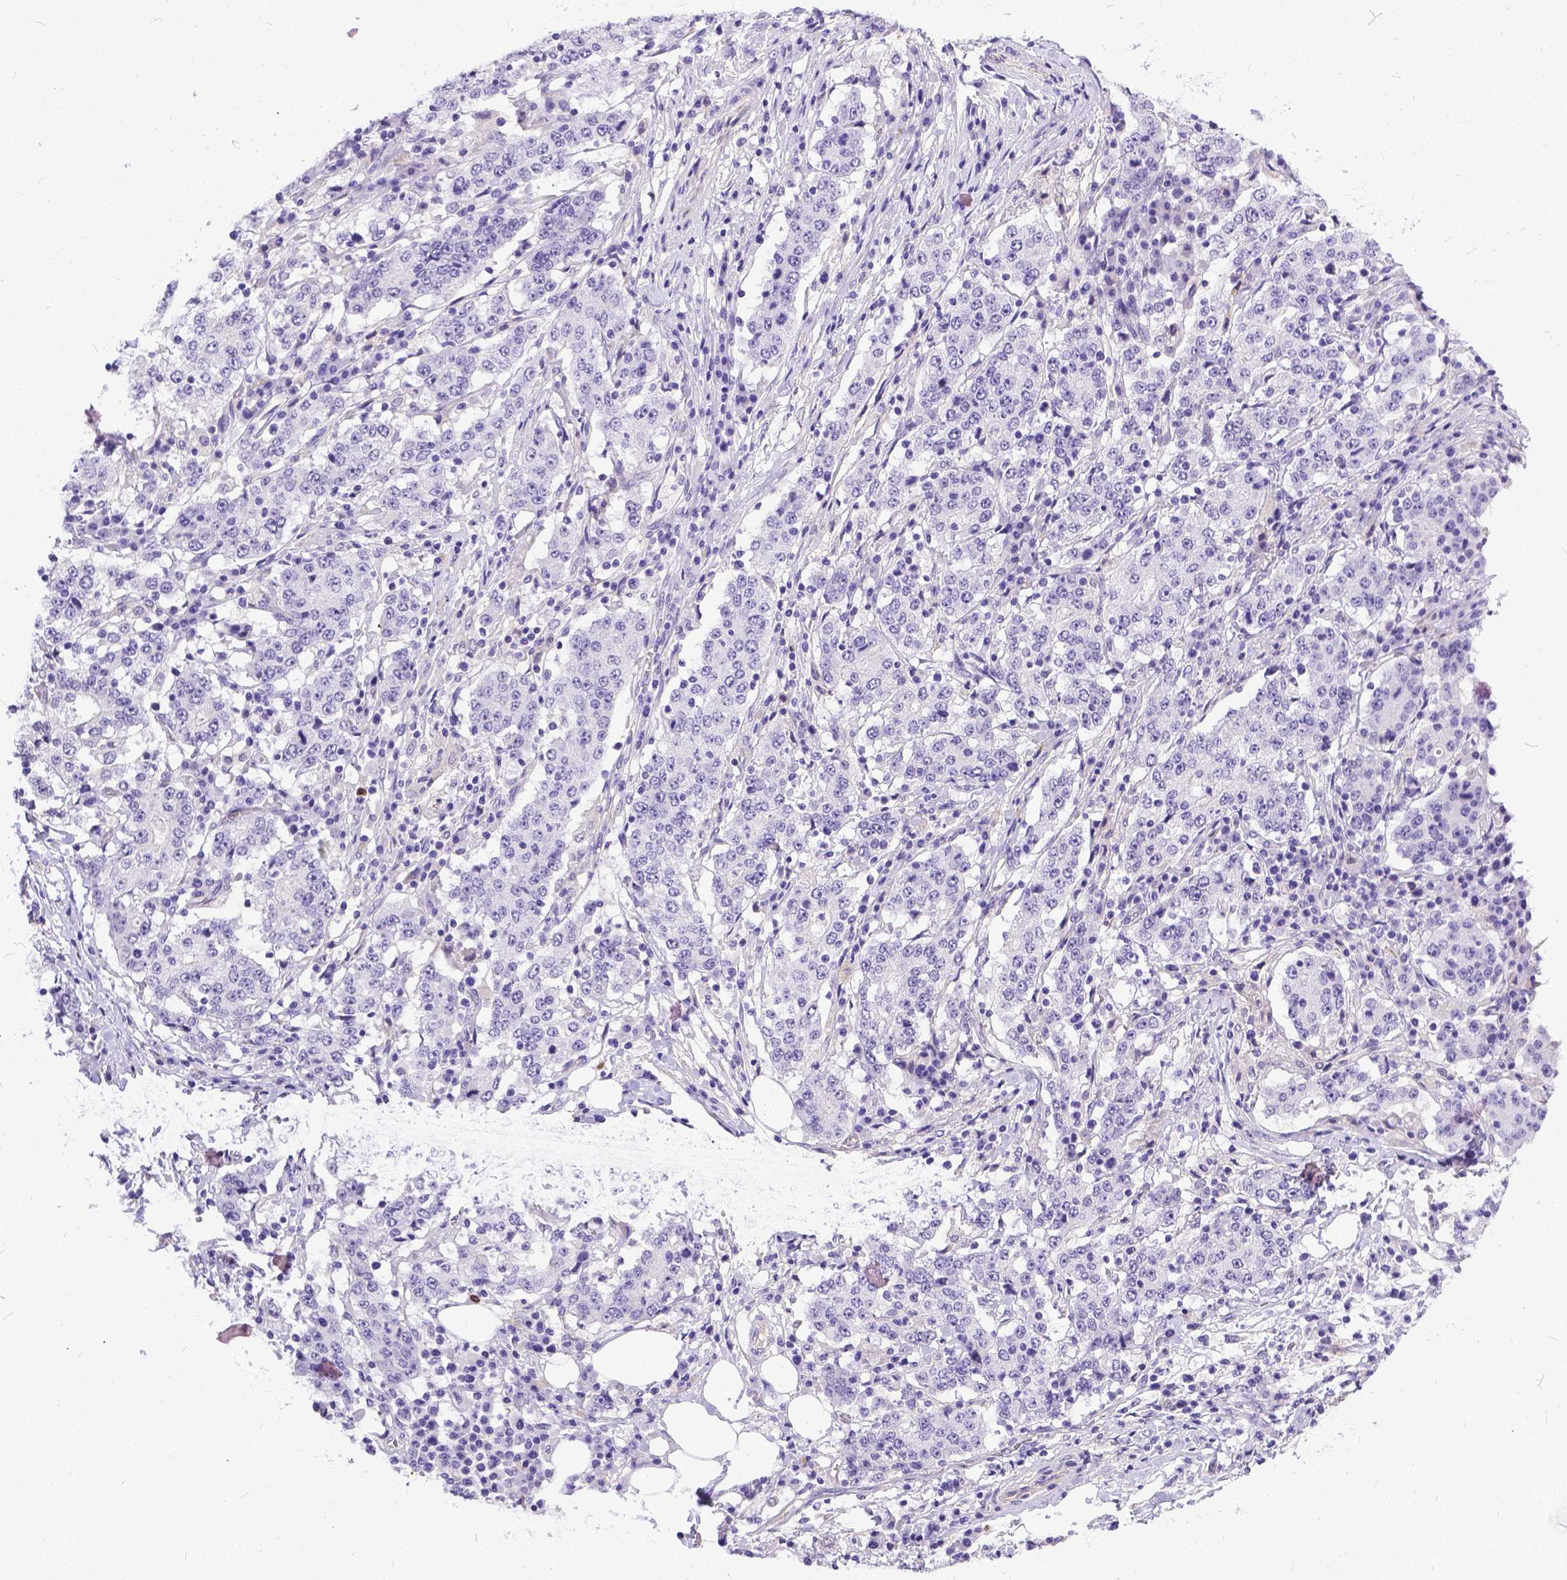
{"staining": {"intensity": "negative", "quantity": "none", "location": "none"}, "tissue": "stomach cancer", "cell_type": "Tumor cells", "image_type": "cancer", "snomed": [{"axis": "morphology", "description": "Adenocarcinoma, NOS"}, {"axis": "topography", "description": "Stomach"}], "caption": "Photomicrograph shows no protein positivity in tumor cells of adenocarcinoma (stomach) tissue.", "gene": "DLEC1", "patient": {"sex": "male", "age": 59}}